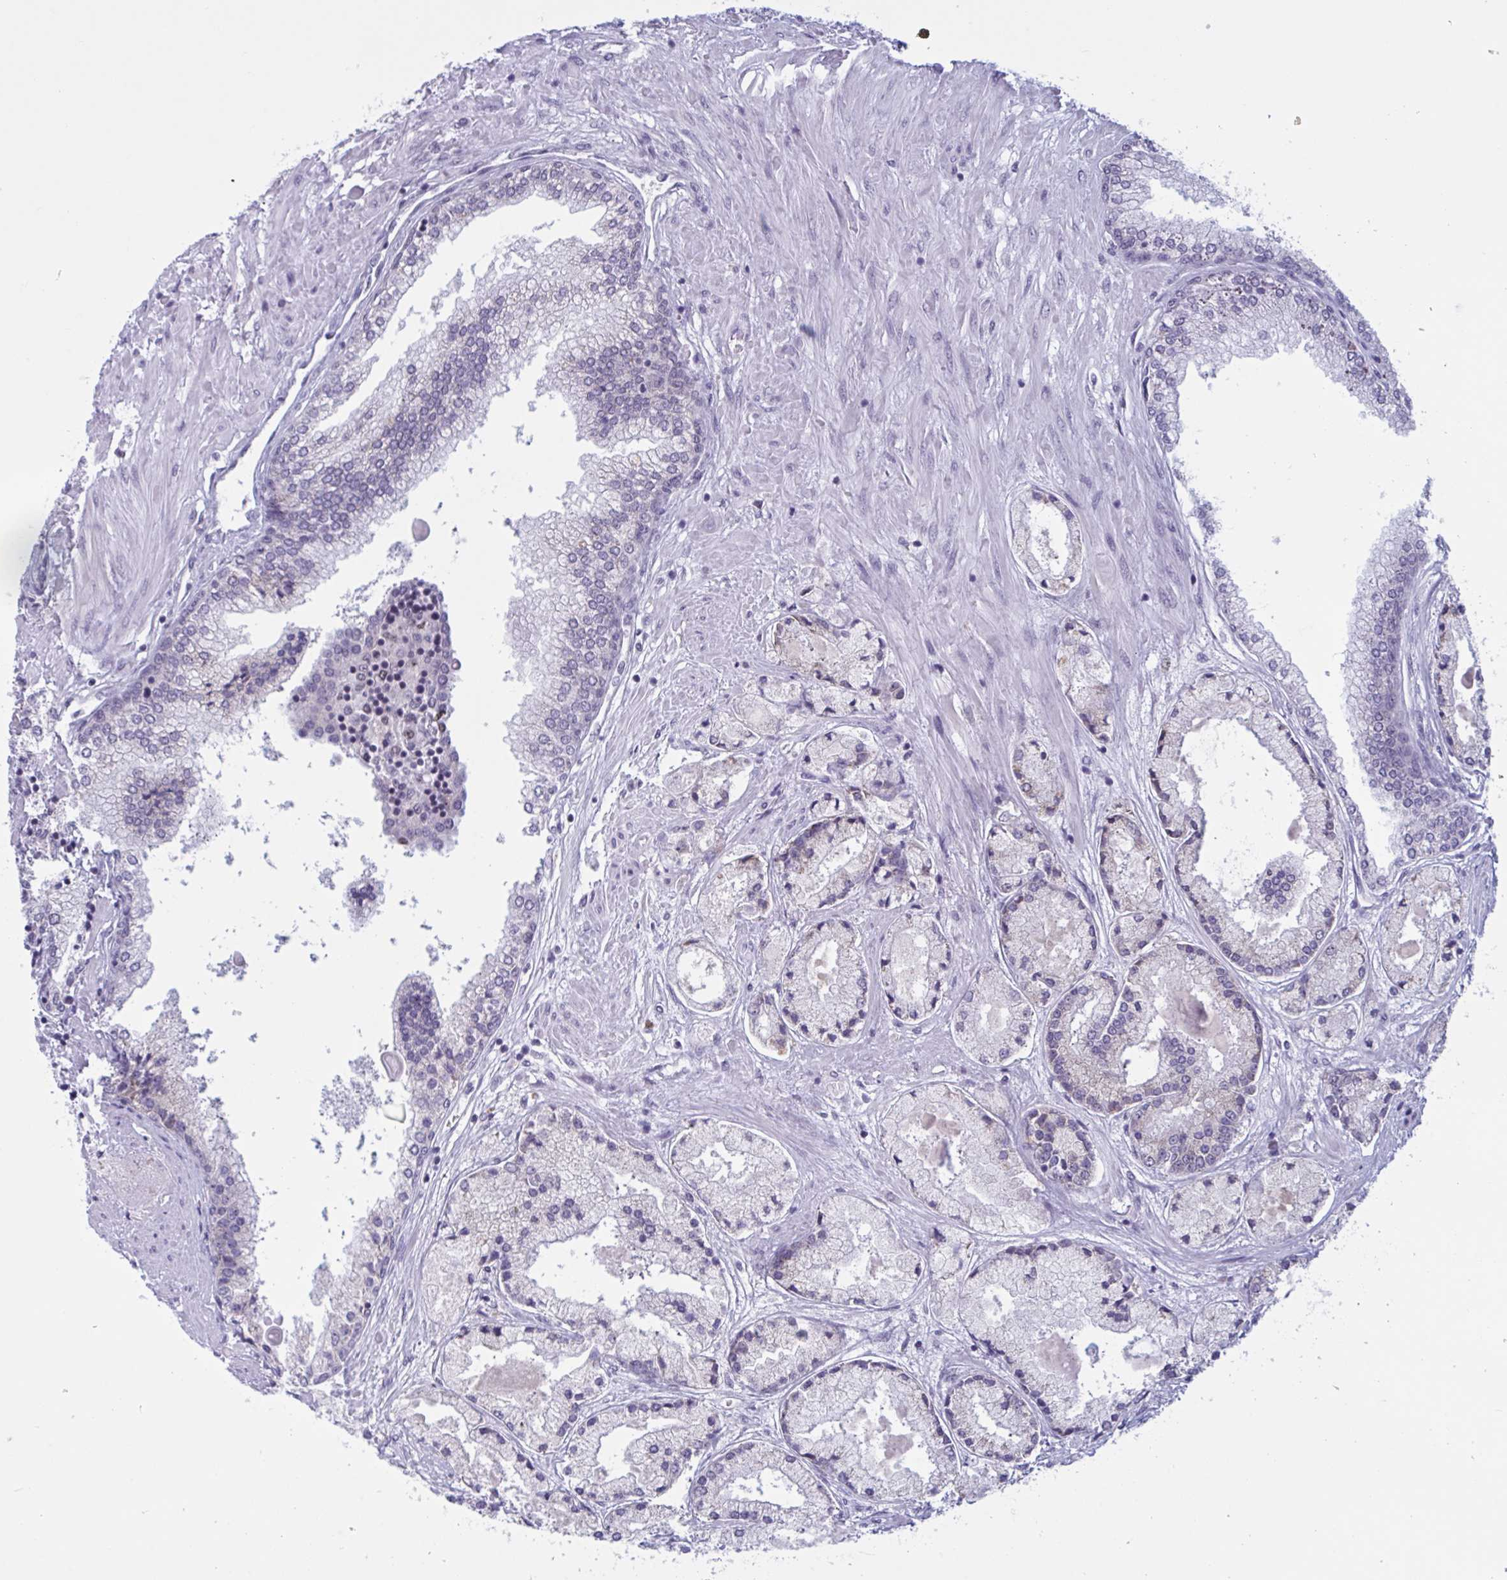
{"staining": {"intensity": "negative", "quantity": "none", "location": "none"}, "tissue": "prostate cancer", "cell_type": "Tumor cells", "image_type": "cancer", "snomed": [{"axis": "morphology", "description": "Adenocarcinoma, High grade"}, {"axis": "topography", "description": "Prostate"}], "caption": "This is an immunohistochemistry micrograph of human prostate cancer. There is no expression in tumor cells.", "gene": "TGM6", "patient": {"sex": "male", "age": 67}}